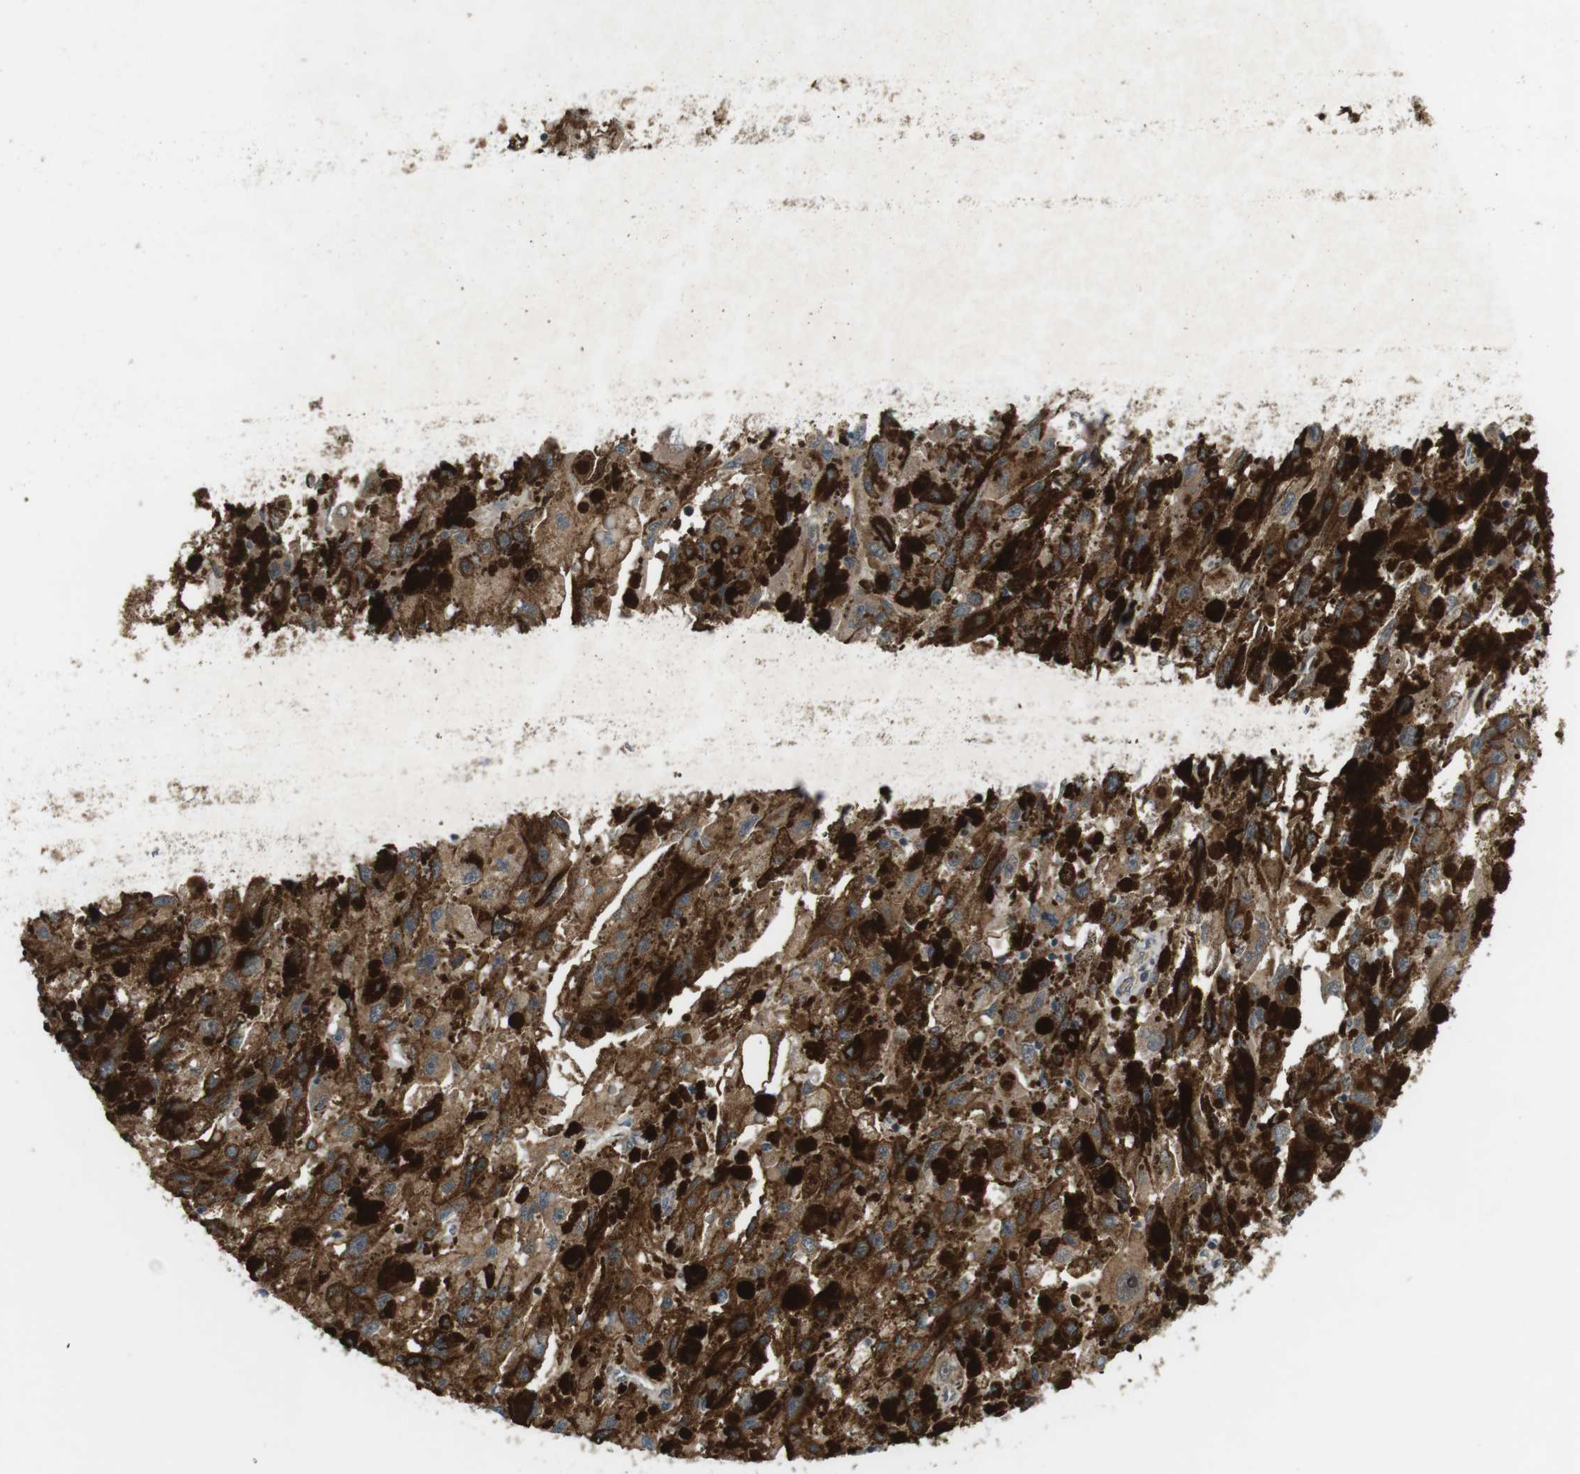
{"staining": {"intensity": "moderate", "quantity": ">75%", "location": "cytoplasmic/membranous"}, "tissue": "melanoma", "cell_type": "Tumor cells", "image_type": "cancer", "snomed": [{"axis": "morphology", "description": "Malignant melanoma, NOS"}, {"axis": "topography", "description": "Skin"}], "caption": "Tumor cells display medium levels of moderate cytoplasmic/membranous staining in about >75% of cells in human malignant melanoma.", "gene": "DDAH2", "patient": {"sex": "female", "age": 104}}